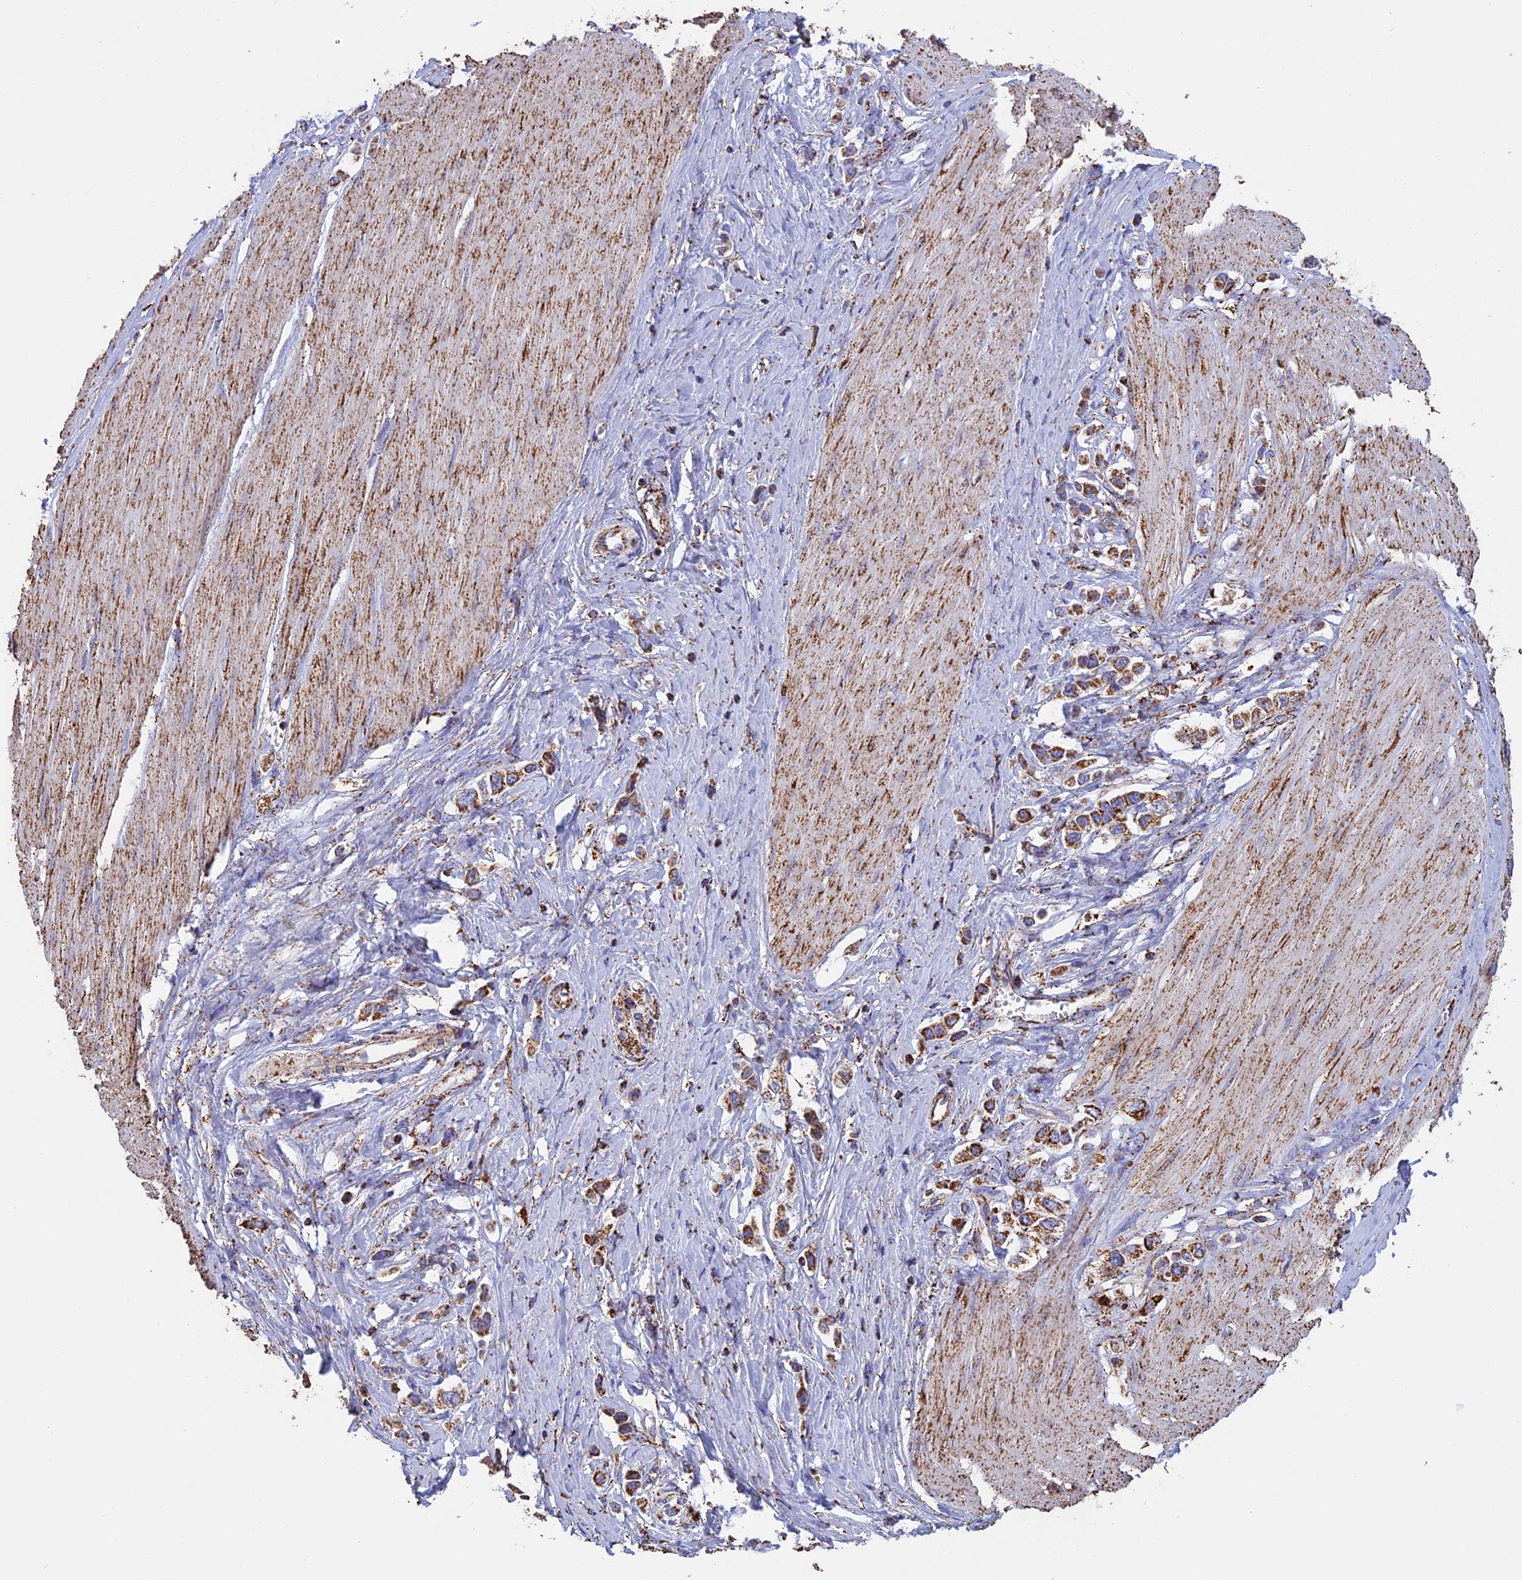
{"staining": {"intensity": "strong", "quantity": ">75%", "location": "cytoplasmic/membranous"}, "tissue": "stomach cancer", "cell_type": "Tumor cells", "image_type": "cancer", "snomed": [{"axis": "morphology", "description": "Adenocarcinoma, NOS"}, {"axis": "topography", "description": "Stomach"}], "caption": "Approximately >75% of tumor cells in human stomach cancer demonstrate strong cytoplasmic/membranous protein staining as visualized by brown immunohistochemical staining.", "gene": "KCNG1", "patient": {"sex": "female", "age": 65}}